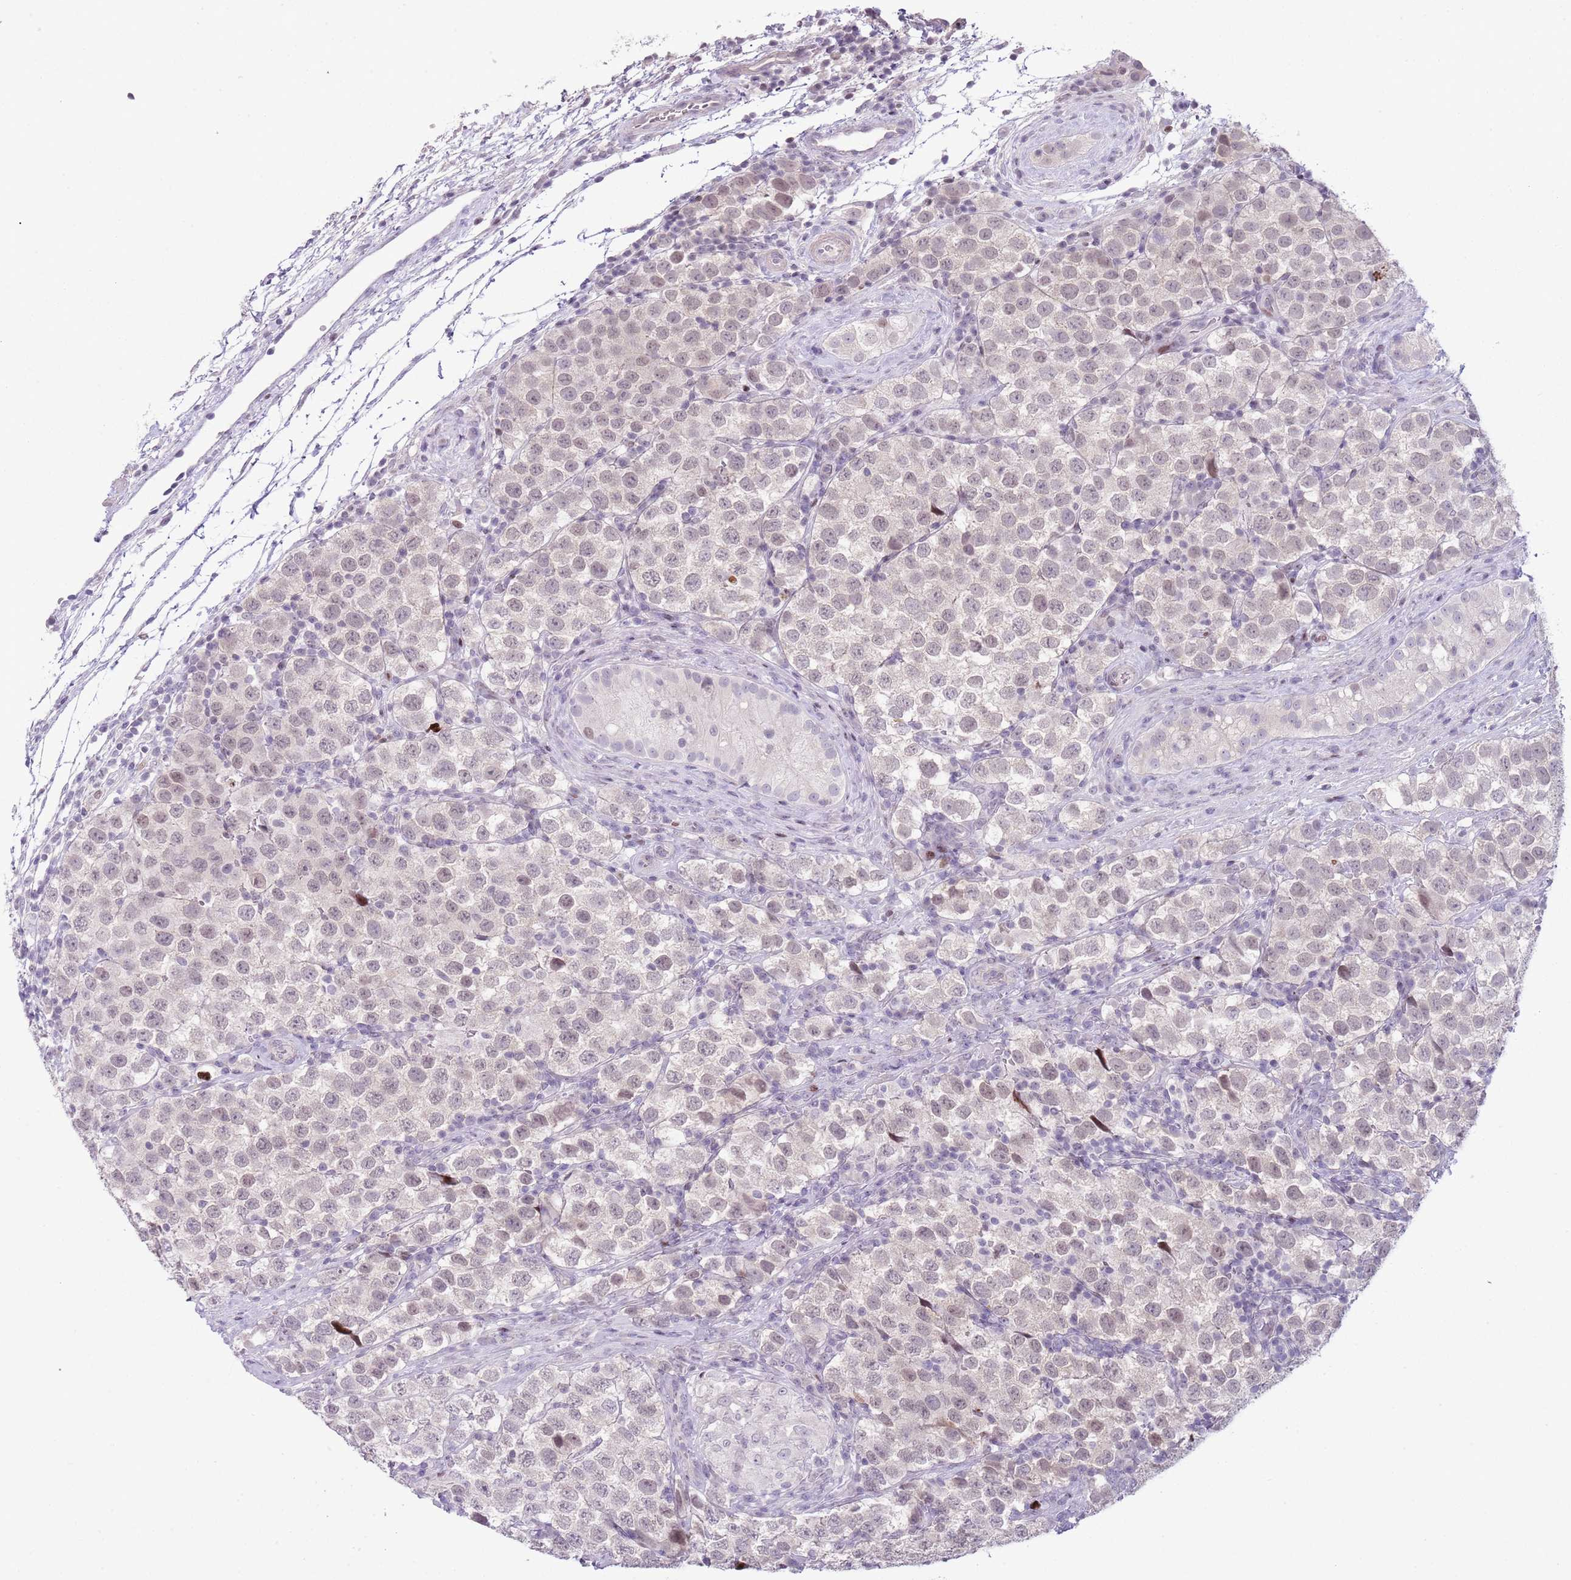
{"staining": {"intensity": "weak", "quantity": "<25%", "location": "nuclear"}, "tissue": "testis cancer", "cell_type": "Tumor cells", "image_type": "cancer", "snomed": [{"axis": "morphology", "description": "Seminoma, NOS"}, {"axis": "topography", "description": "Testis"}], "caption": "This is an immunohistochemistry (IHC) histopathology image of human testis seminoma. There is no staining in tumor cells.", "gene": "MFSD10", "patient": {"sex": "male", "age": 34}}